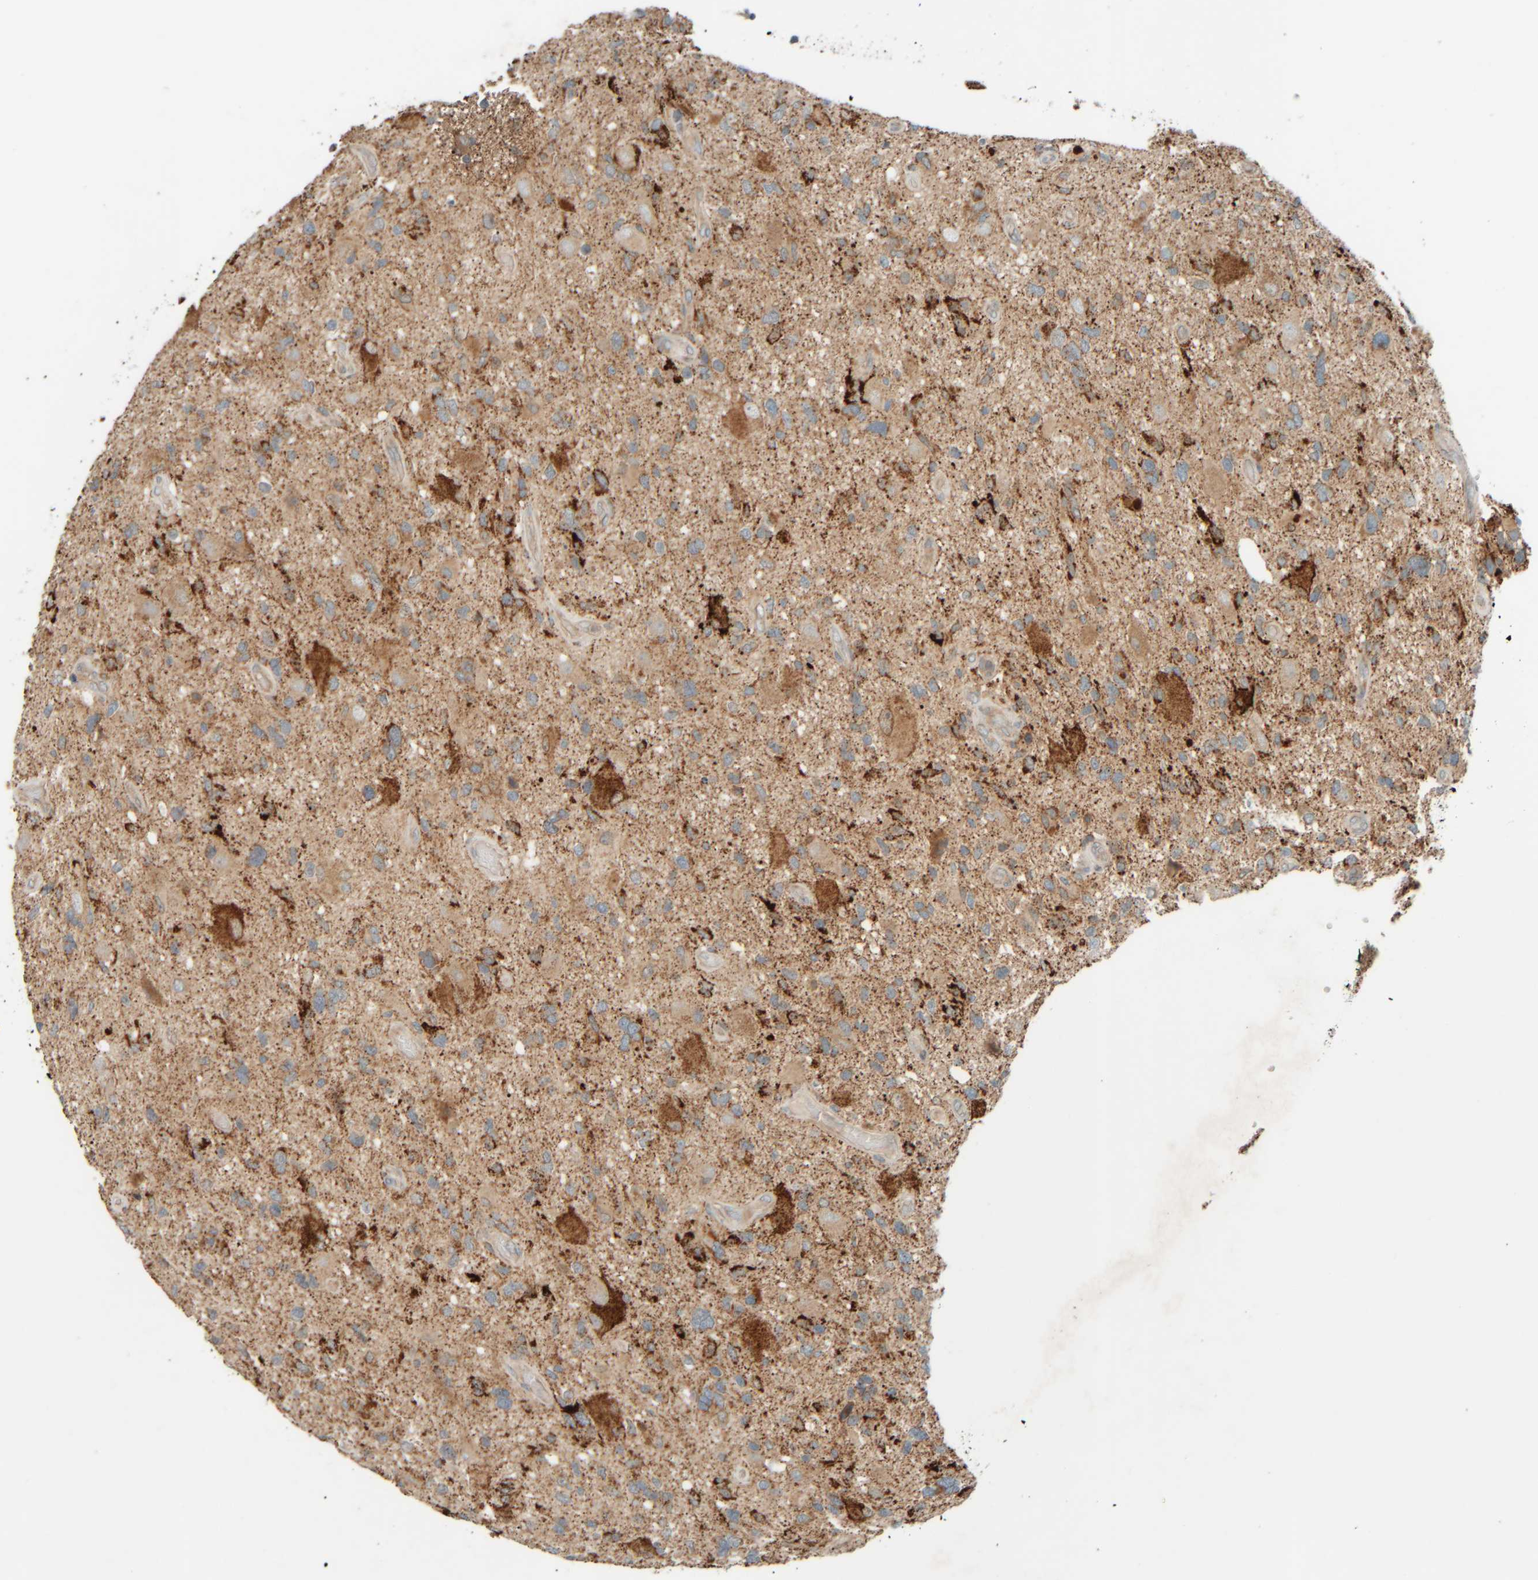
{"staining": {"intensity": "weak", "quantity": ">75%", "location": "cytoplasmic/membranous"}, "tissue": "glioma", "cell_type": "Tumor cells", "image_type": "cancer", "snomed": [{"axis": "morphology", "description": "Glioma, malignant, High grade"}, {"axis": "topography", "description": "Brain"}], "caption": "Protein expression analysis of glioma reveals weak cytoplasmic/membranous expression in about >75% of tumor cells.", "gene": "SPAG5", "patient": {"sex": "male", "age": 33}}